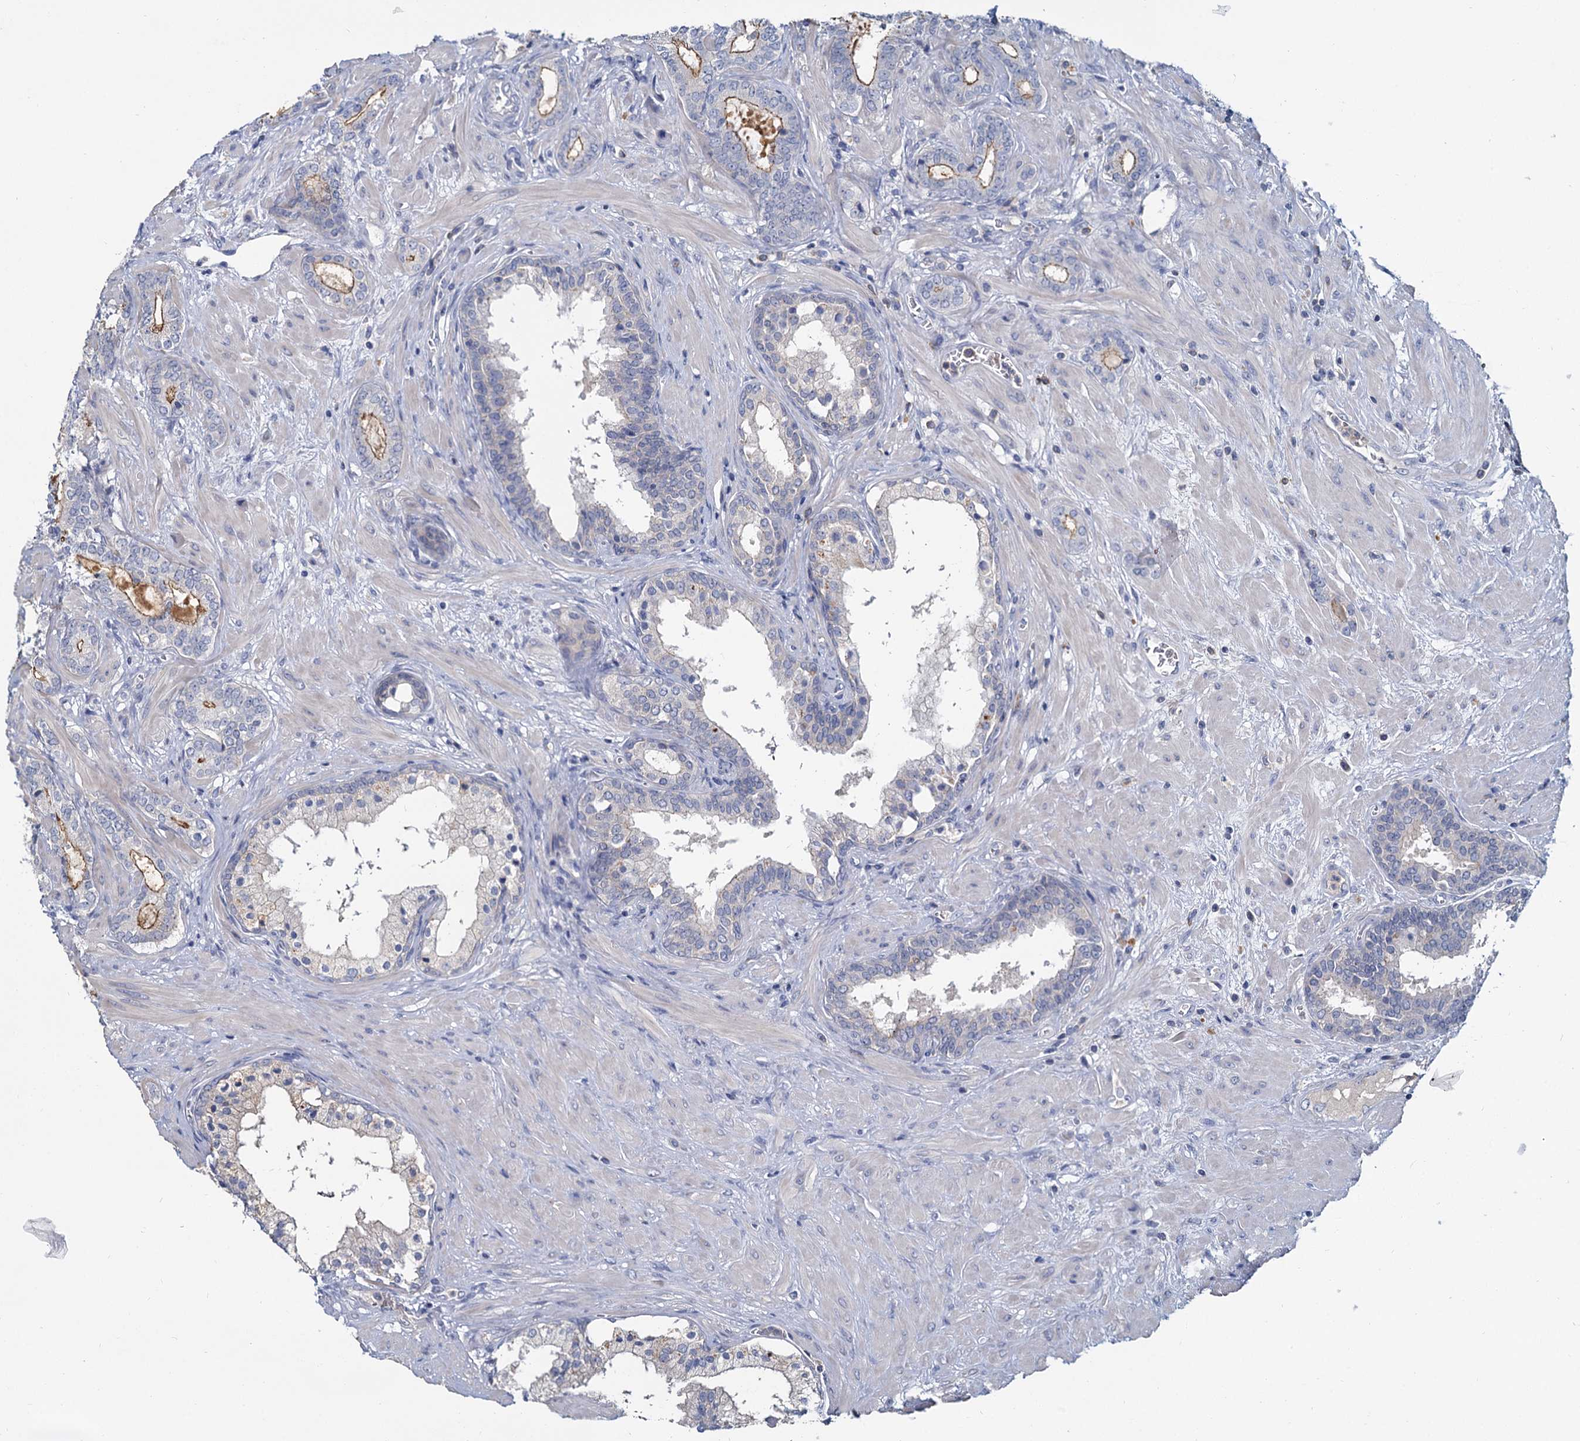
{"staining": {"intensity": "moderate", "quantity": "25%-75%", "location": "cytoplasmic/membranous"}, "tissue": "prostate cancer", "cell_type": "Tumor cells", "image_type": "cancer", "snomed": [{"axis": "morphology", "description": "Adenocarcinoma, High grade"}, {"axis": "topography", "description": "Prostate"}], "caption": "Protein staining of high-grade adenocarcinoma (prostate) tissue shows moderate cytoplasmic/membranous expression in approximately 25%-75% of tumor cells.", "gene": "ACSM3", "patient": {"sex": "male", "age": 64}}